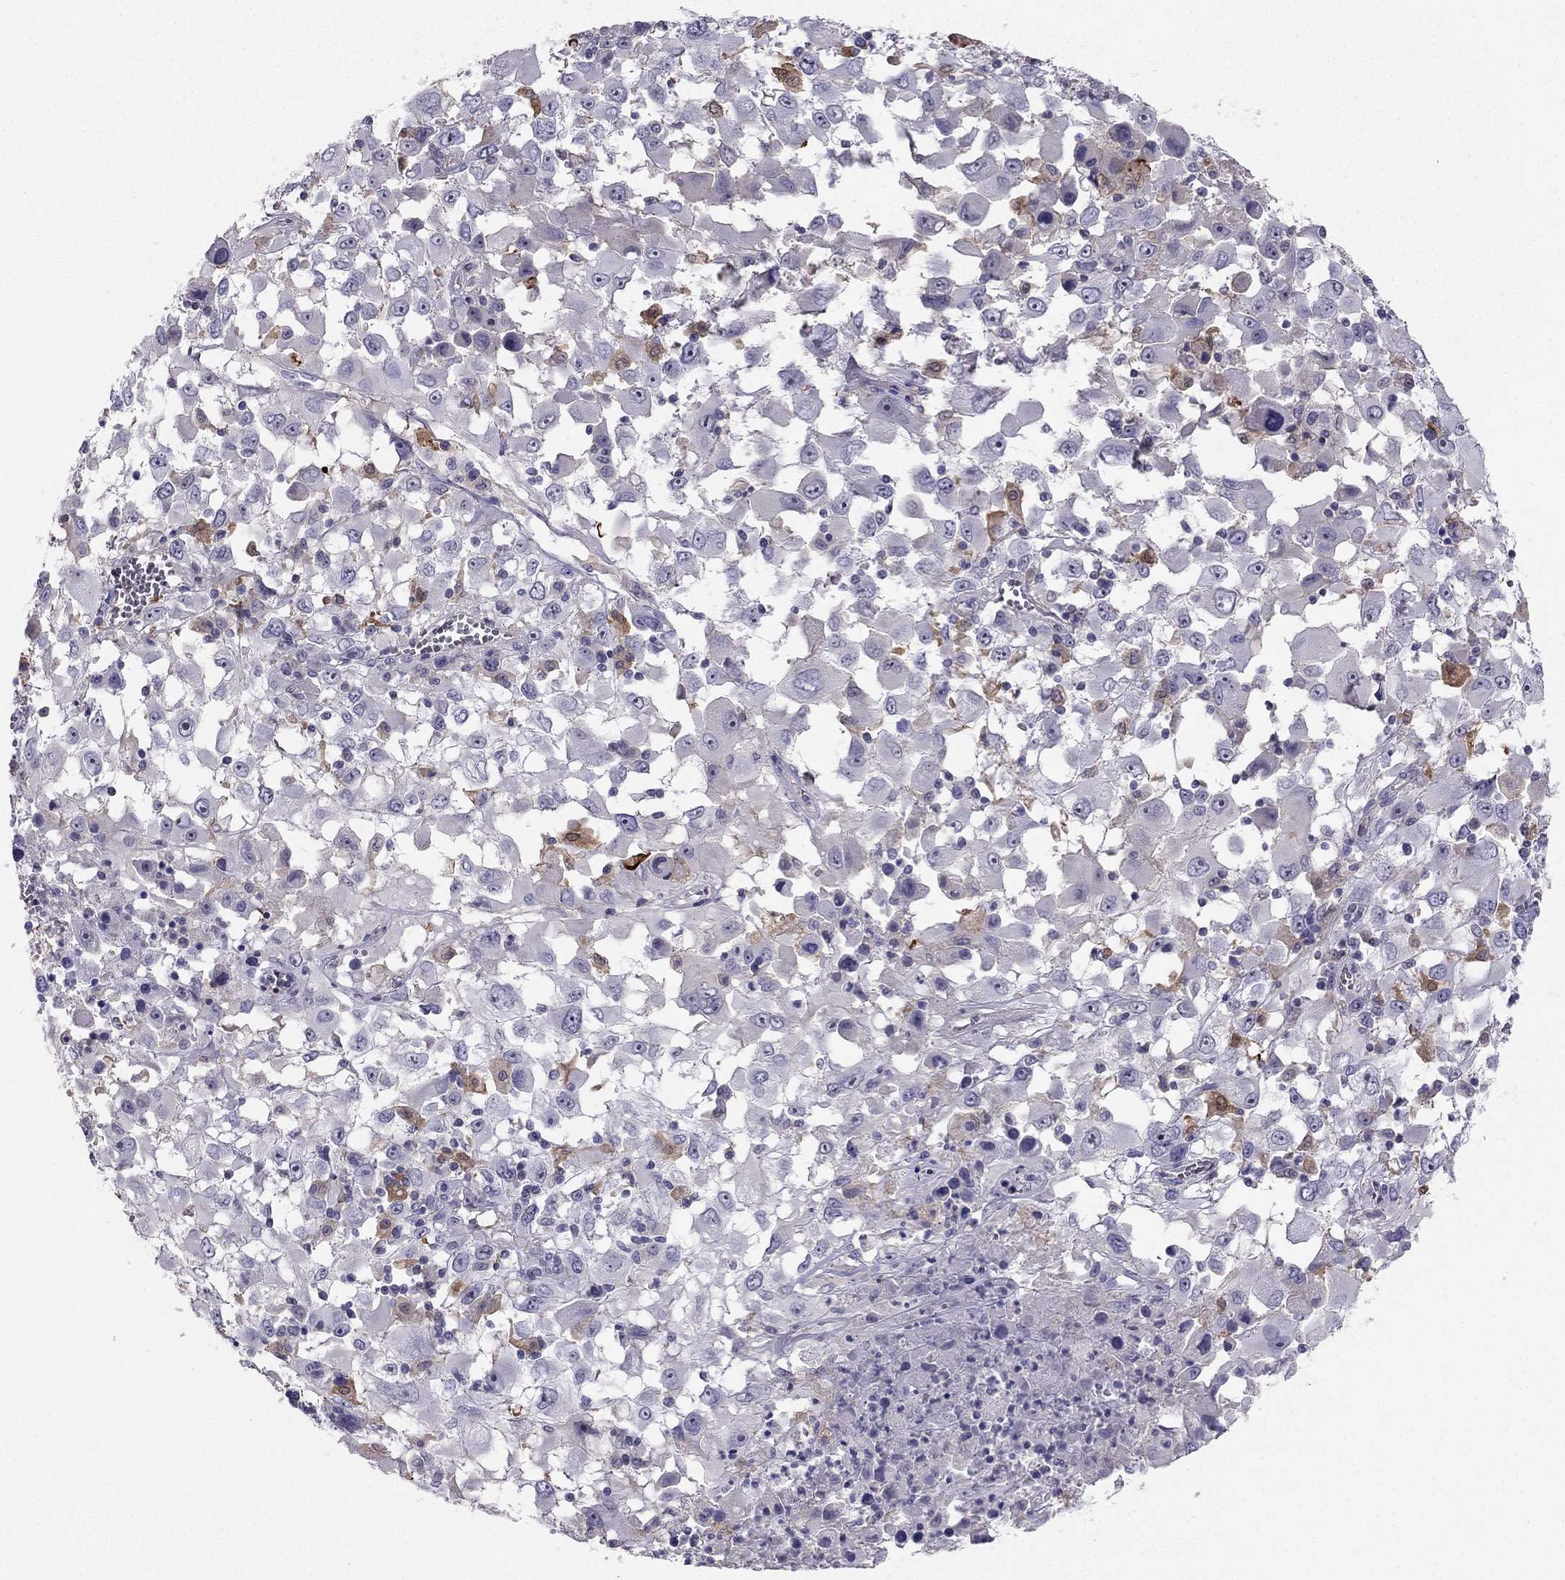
{"staining": {"intensity": "negative", "quantity": "none", "location": "none"}, "tissue": "melanoma", "cell_type": "Tumor cells", "image_type": "cancer", "snomed": [{"axis": "morphology", "description": "Malignant melanoma, Metastatic site"}, {"axis": "topography", "description": "Soft tissue"}], "caption": "The image reveals no significant positivity in tumor cells of malignant melanoma (metastatic site).", "gene": "LMTK3", "patient": {"sex": "male", "age": 50}}